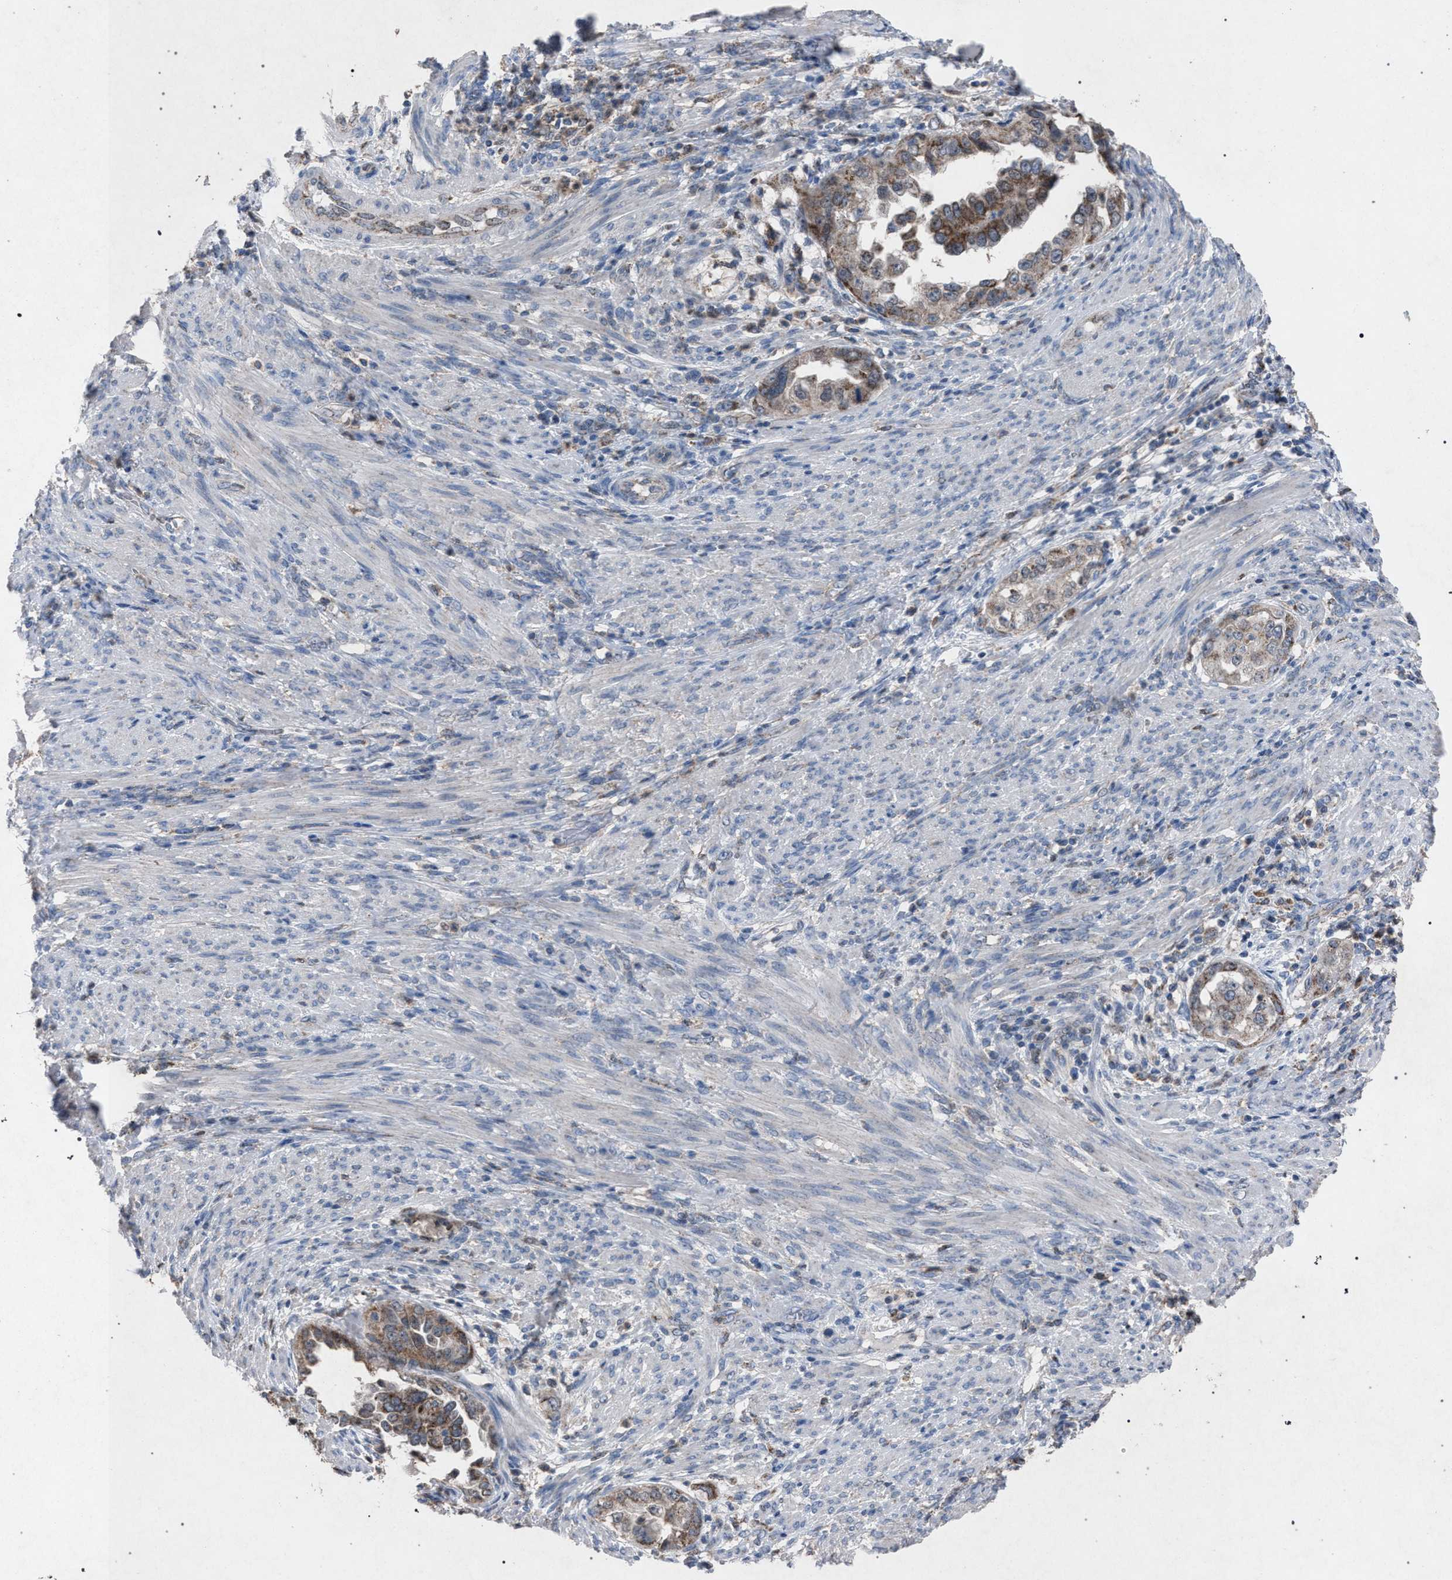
{"staining": {"intensity": "moderate", "quantity": ">75%", "location": "cytoplasmic/membranous"}, "tissue": "endometrial cancer", "cell_type": "Tumor cells", "image_type": "cancer", "snomed": [{"axis": "morphology", "description": "Adenocarcinoma, NOS"}, {"axis": "topography", "description": "Endometrium"}], "caption": "A medium amount of moderate cytoplasmic/membranous positivity is present in approximately >75% of tumor cells in endometrial adenocarcinoma tissue. The protein of interest is stained brown, and the nuclei are stained in blue (DAB IHC with brightfield microscopy, high magnification).", "gene": "HSD17B4", "patient": {"sex": "female", "age": 85}}